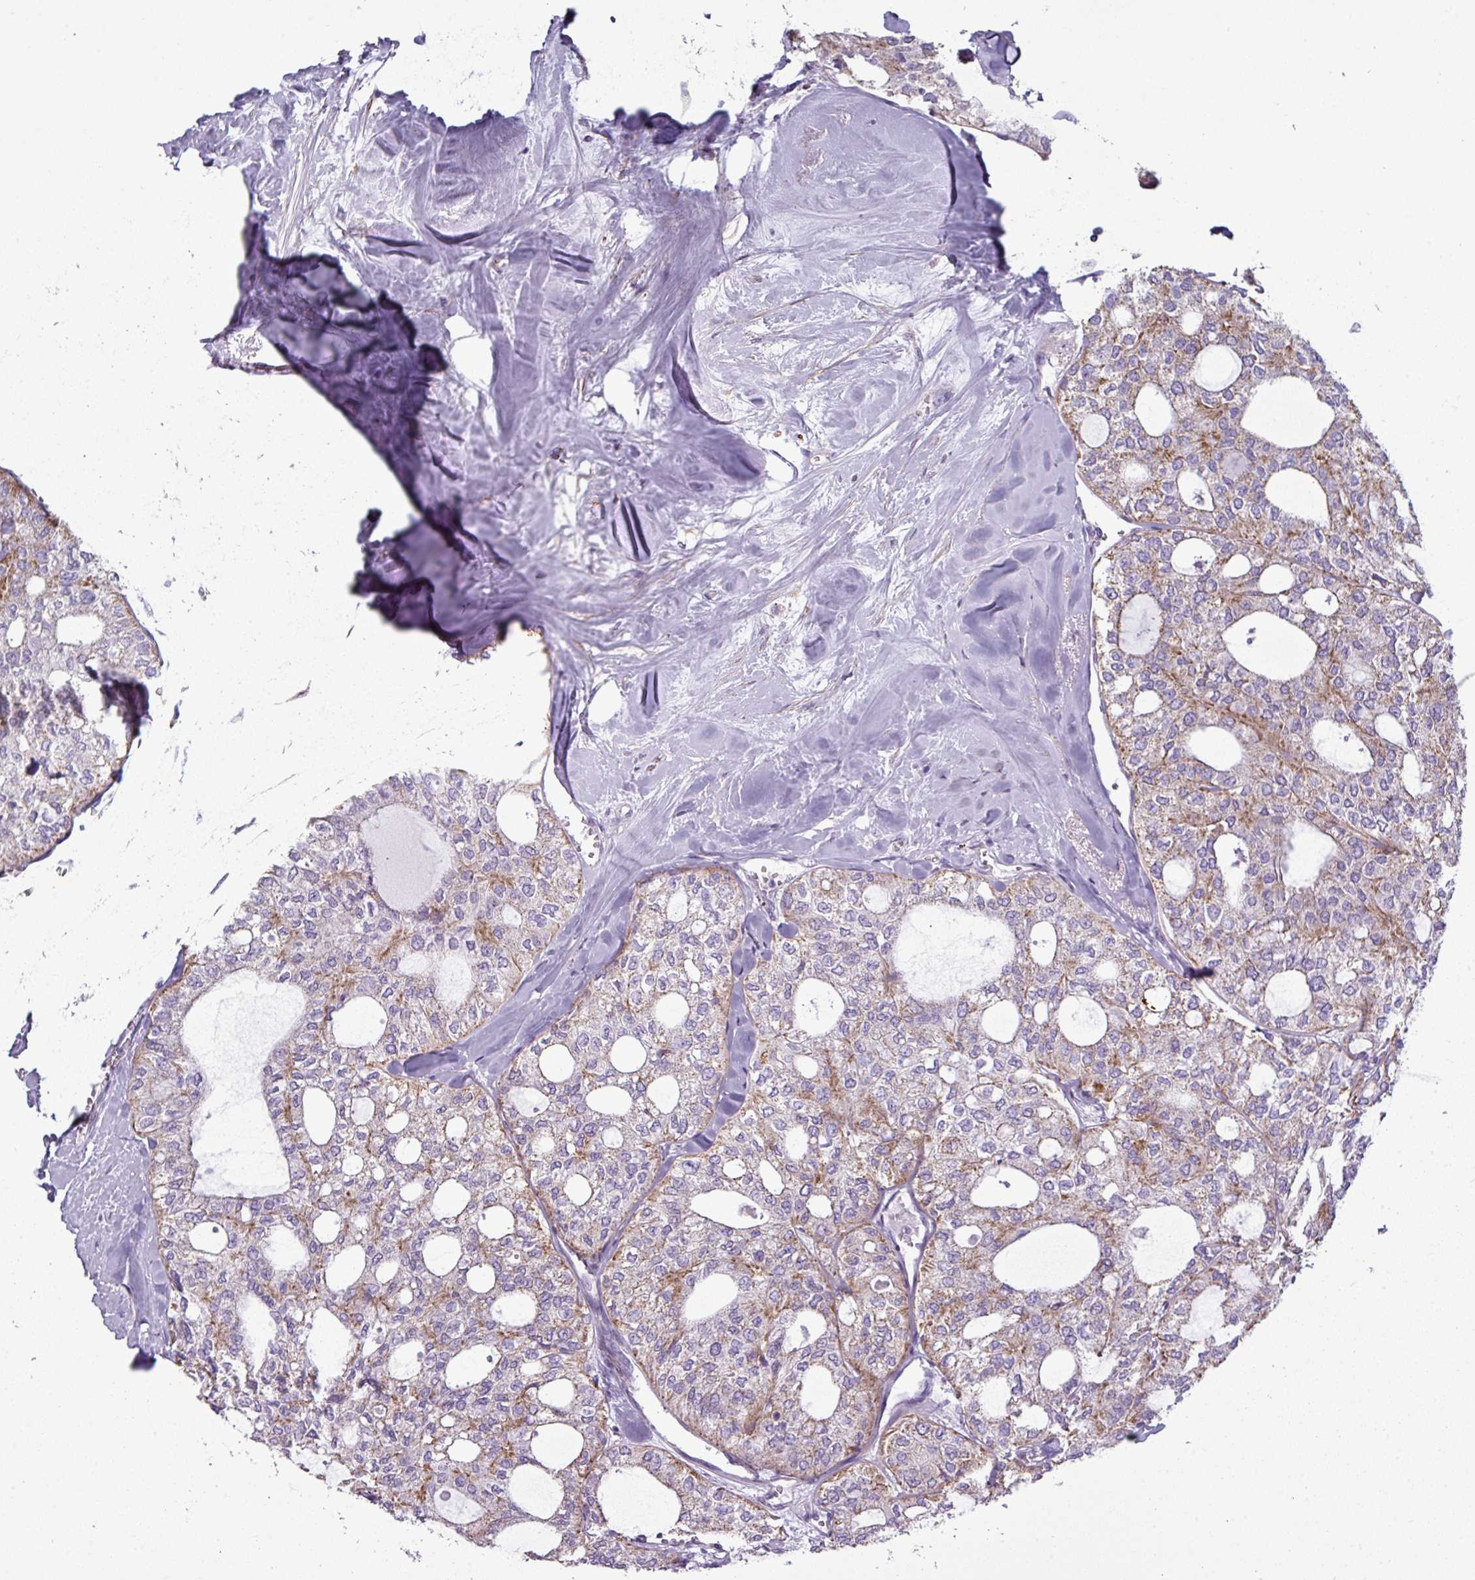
{"staining": {"intensity": "moderate", "quantity": "25%-75%", "location": "cytoplasmic/membranous"}, "tissue": "thyroid cancer", "cell_type": "Tumor cells", "image_type": "cancer", "snomed": [{"axis": "morphology", "description": "Follicular adenoma carcinoma, NOS"}, {"axis": "topography", "description": "Thyroid gland"}], "caption": "Thyroid follicular adenoma carcinoma stained with DAB immunohistochemistry shows medium levels of moderate cytoplasmic/membranous staining in about 25%-75% of tumor cells.", "gene": "BTN2A2", "patient": {"sex": "male", "age": 75}}